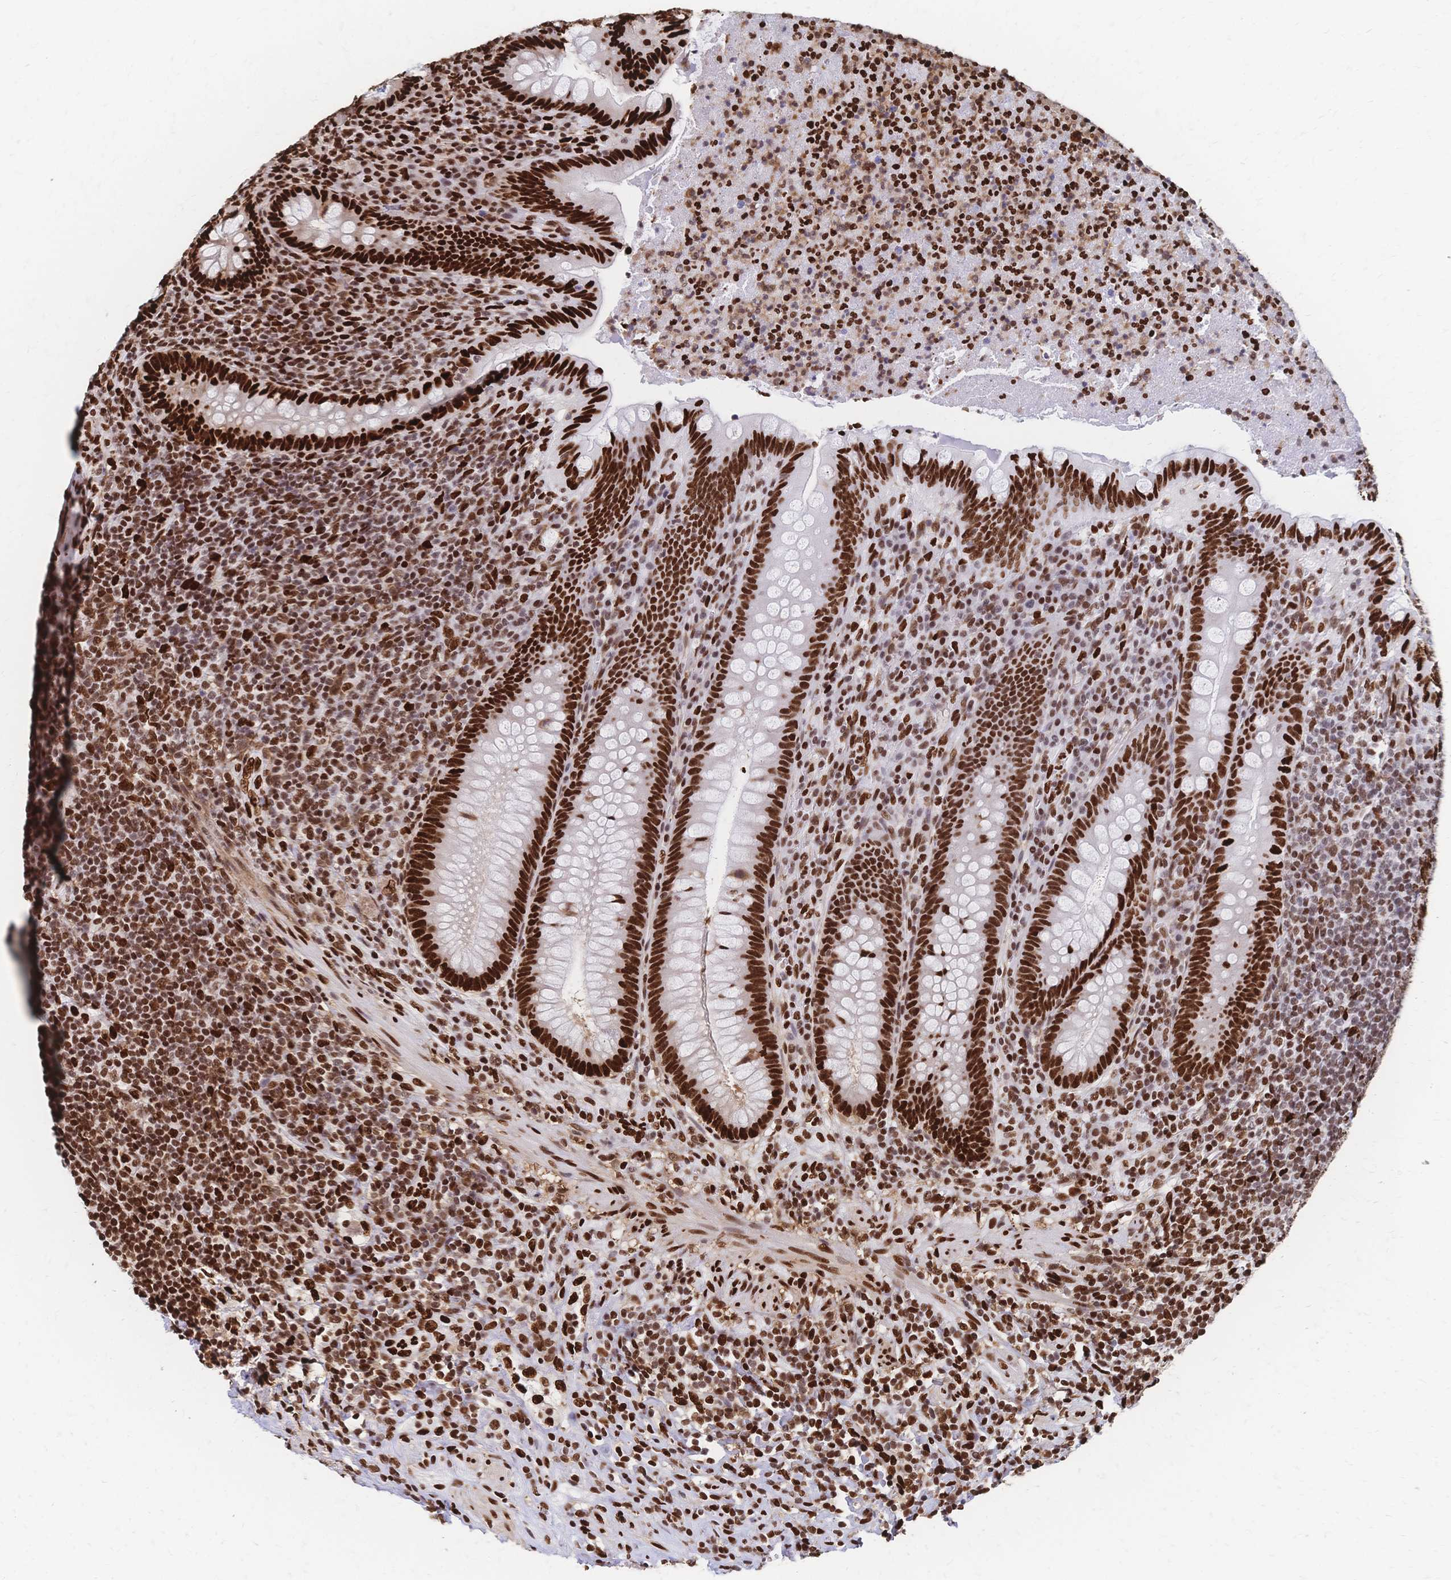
{"staining": {"intensity": "strong", "quantity": ">75%", "location": "nuclear"}, "tissue": "appendix", "cell_type": "Glandular cells", "image_type": "normal", "snomed": [{"axis": "morphology", "description": "Normal tissue, NOS"}, {"axis": "topography", "description": "Appendix"}], "caption": "Appendix stained with immunohistochemistry displays strong nuclear expression in approximately >75% of glandular cells. (brown staining indicates protein expression, while blue staining denotes nuclei).", "gene": "HDGF", "patient": {"sex": "male", "age": 47}}